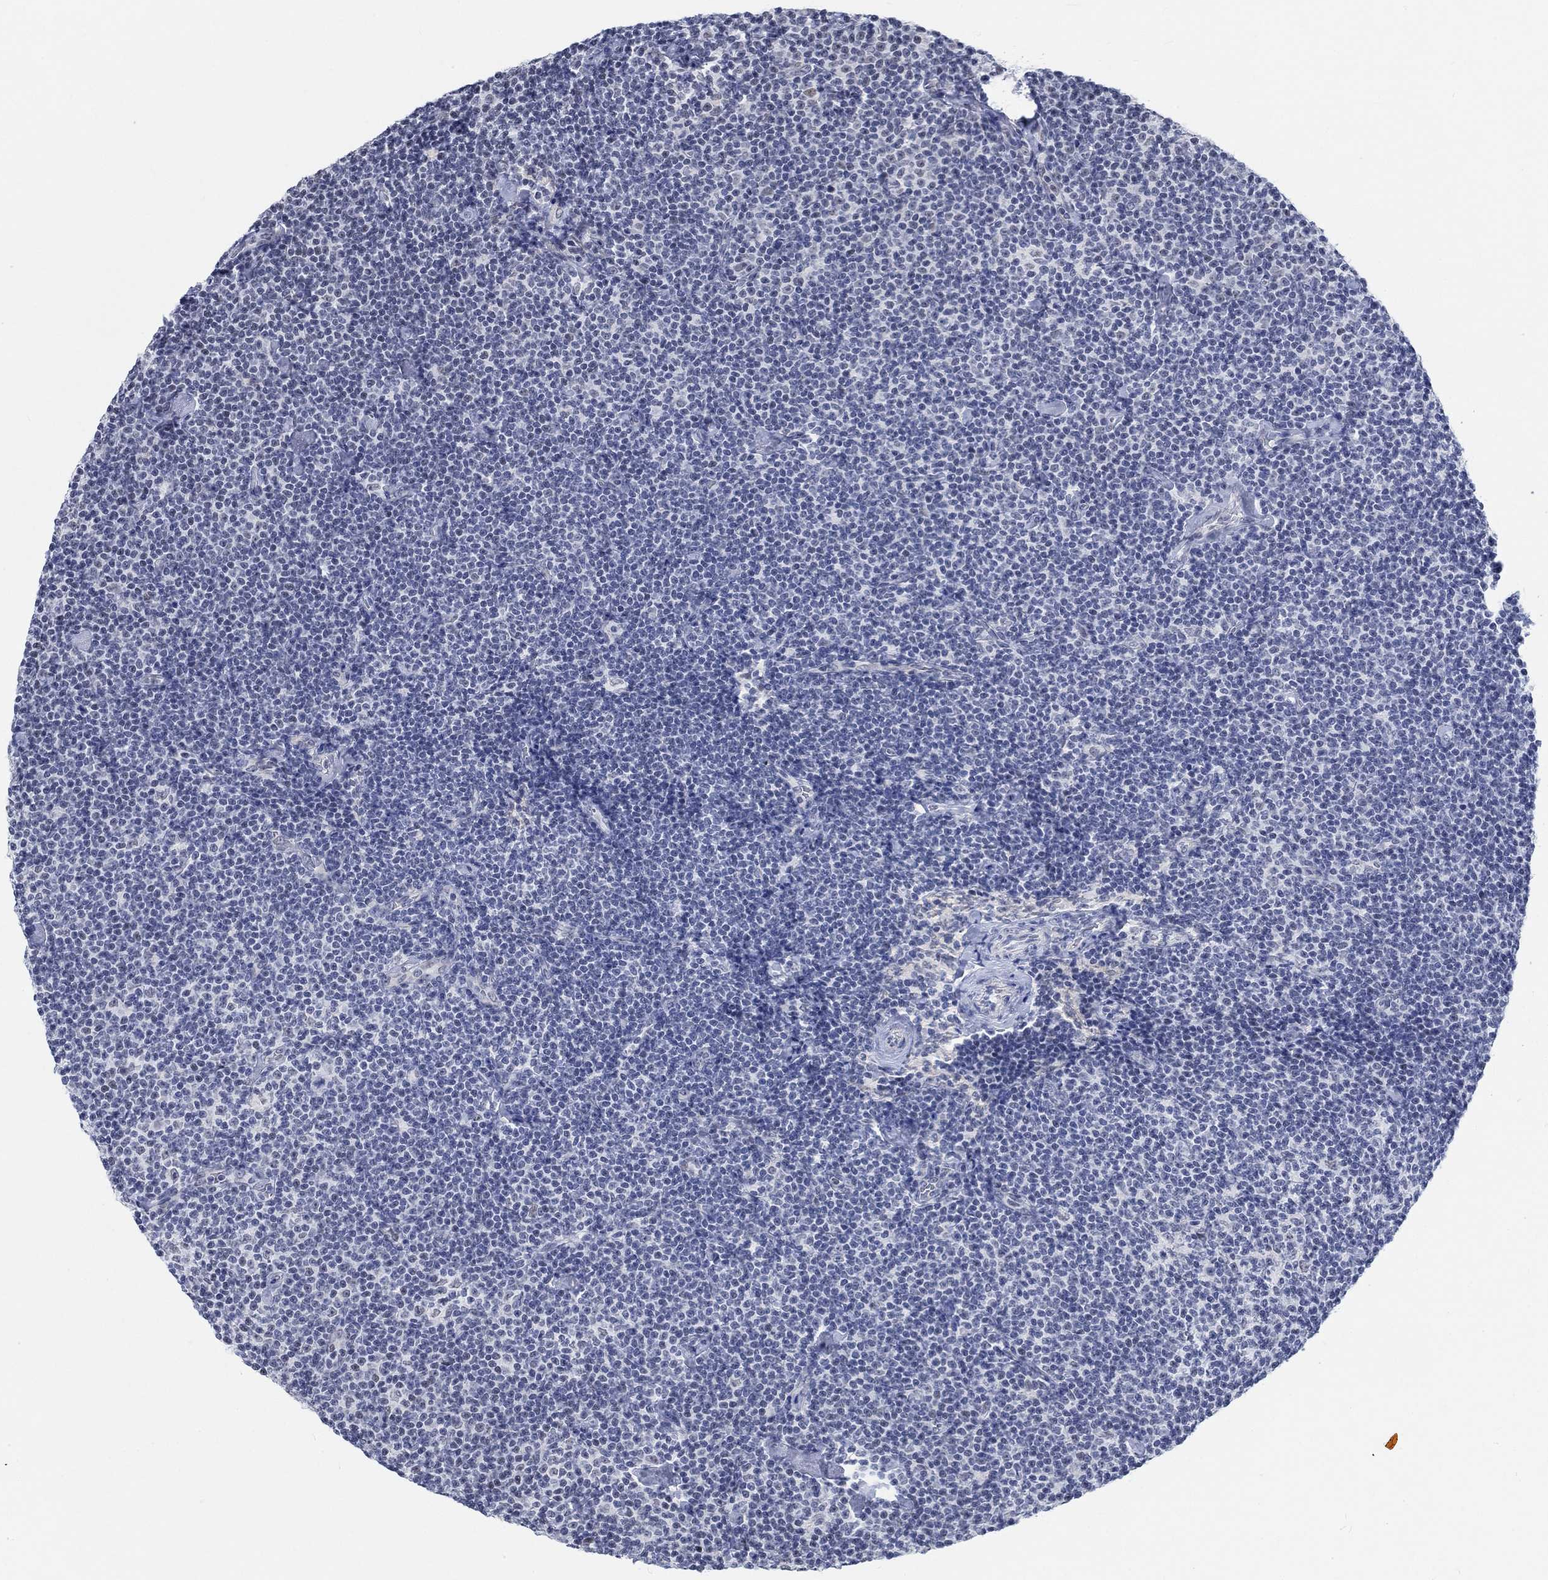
{"staining": {"intensity": "negative", "quantity": "none", "location": "none"}, "tissue": "lymphoma", "cell_type": "Tumor cells", "image_type": "cancer", "snomed": [{"axis": "morphology", "description": "Malignant lymphoma, non-Hodgkin's type, Low grade"}, {"axis": "topography", "description": "Lymph node"}], "caption": "A high-resolution histopathology image shows immunohistochemistry staining of lymphoma, which reveals no significant expression in tumor cells. (DAB (3,3'-diaminobenzidine) immunohistochemistry (IHC), high magnification).", "gene": "KCNH8", "patient": {"sex": "male", "age": 81}}